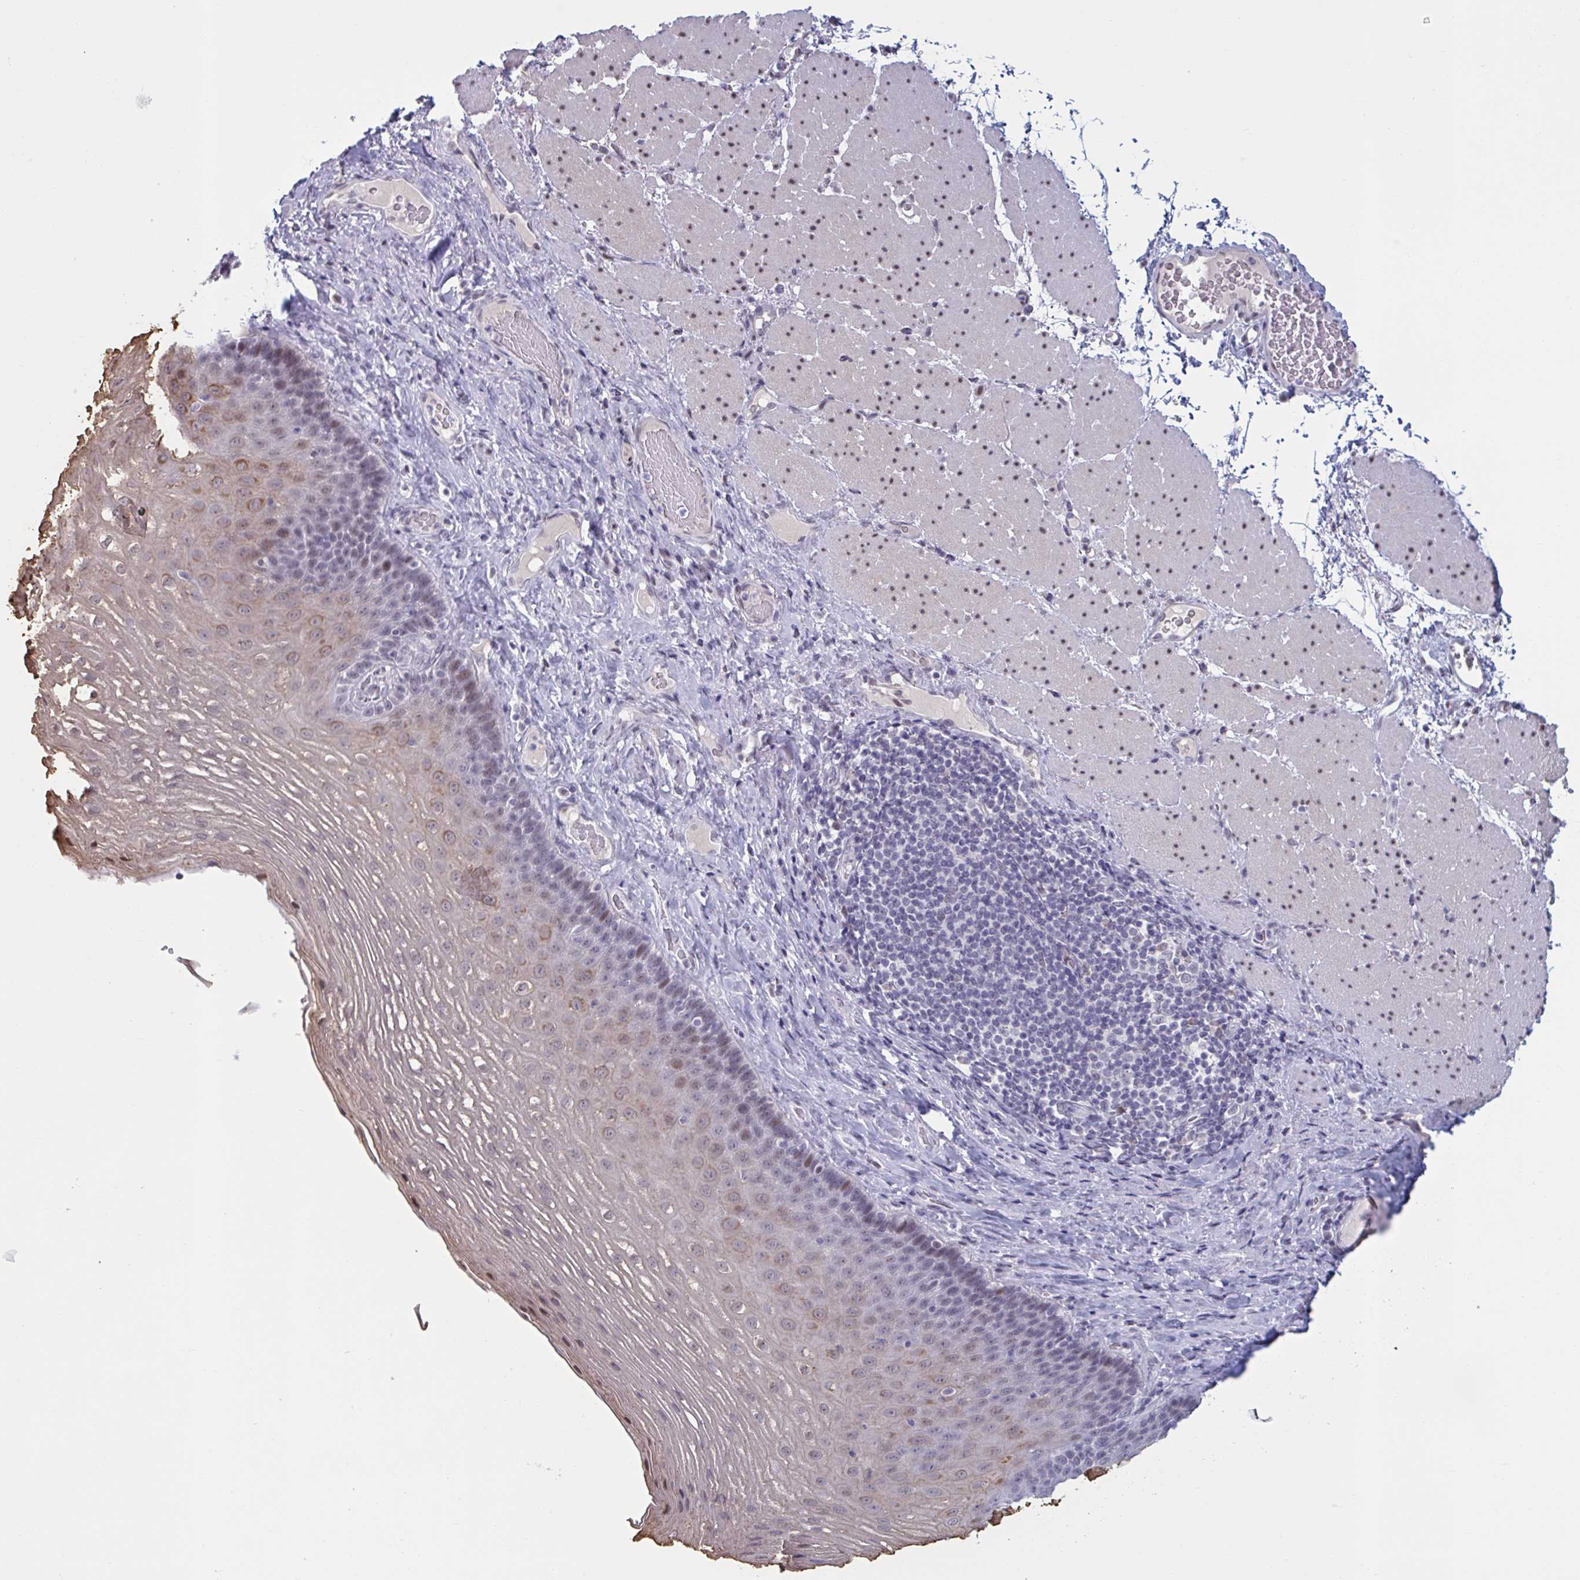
{"staining": {"intensity": "moderate", "quantity": "<25%", "location": "cytoplasmic/membranous,nuclear"}, "tissue": "esophagus", "cell_type": "Squamous epithelial cells", "image_type": "normal", "snomed": [{"axis": "morphology", "description": "Normal tissue, NOS"}, {"axis": "topography", "description": "Esophagus"}], "caption": "Immunohistochemical staining of normal human esophagus exhibits low levels of moderate cytoplasmic/membranous,nuclear staining in about <25% of squamous epithelial cells. Using DAB (3,3'-diaminobenzidine) (brown) and hematoxylin (blue) stains, captured at high magnification using brightfield microscopy.", "gene": "HSD17B6", "patient": {"sex": "male", "age": 62}}